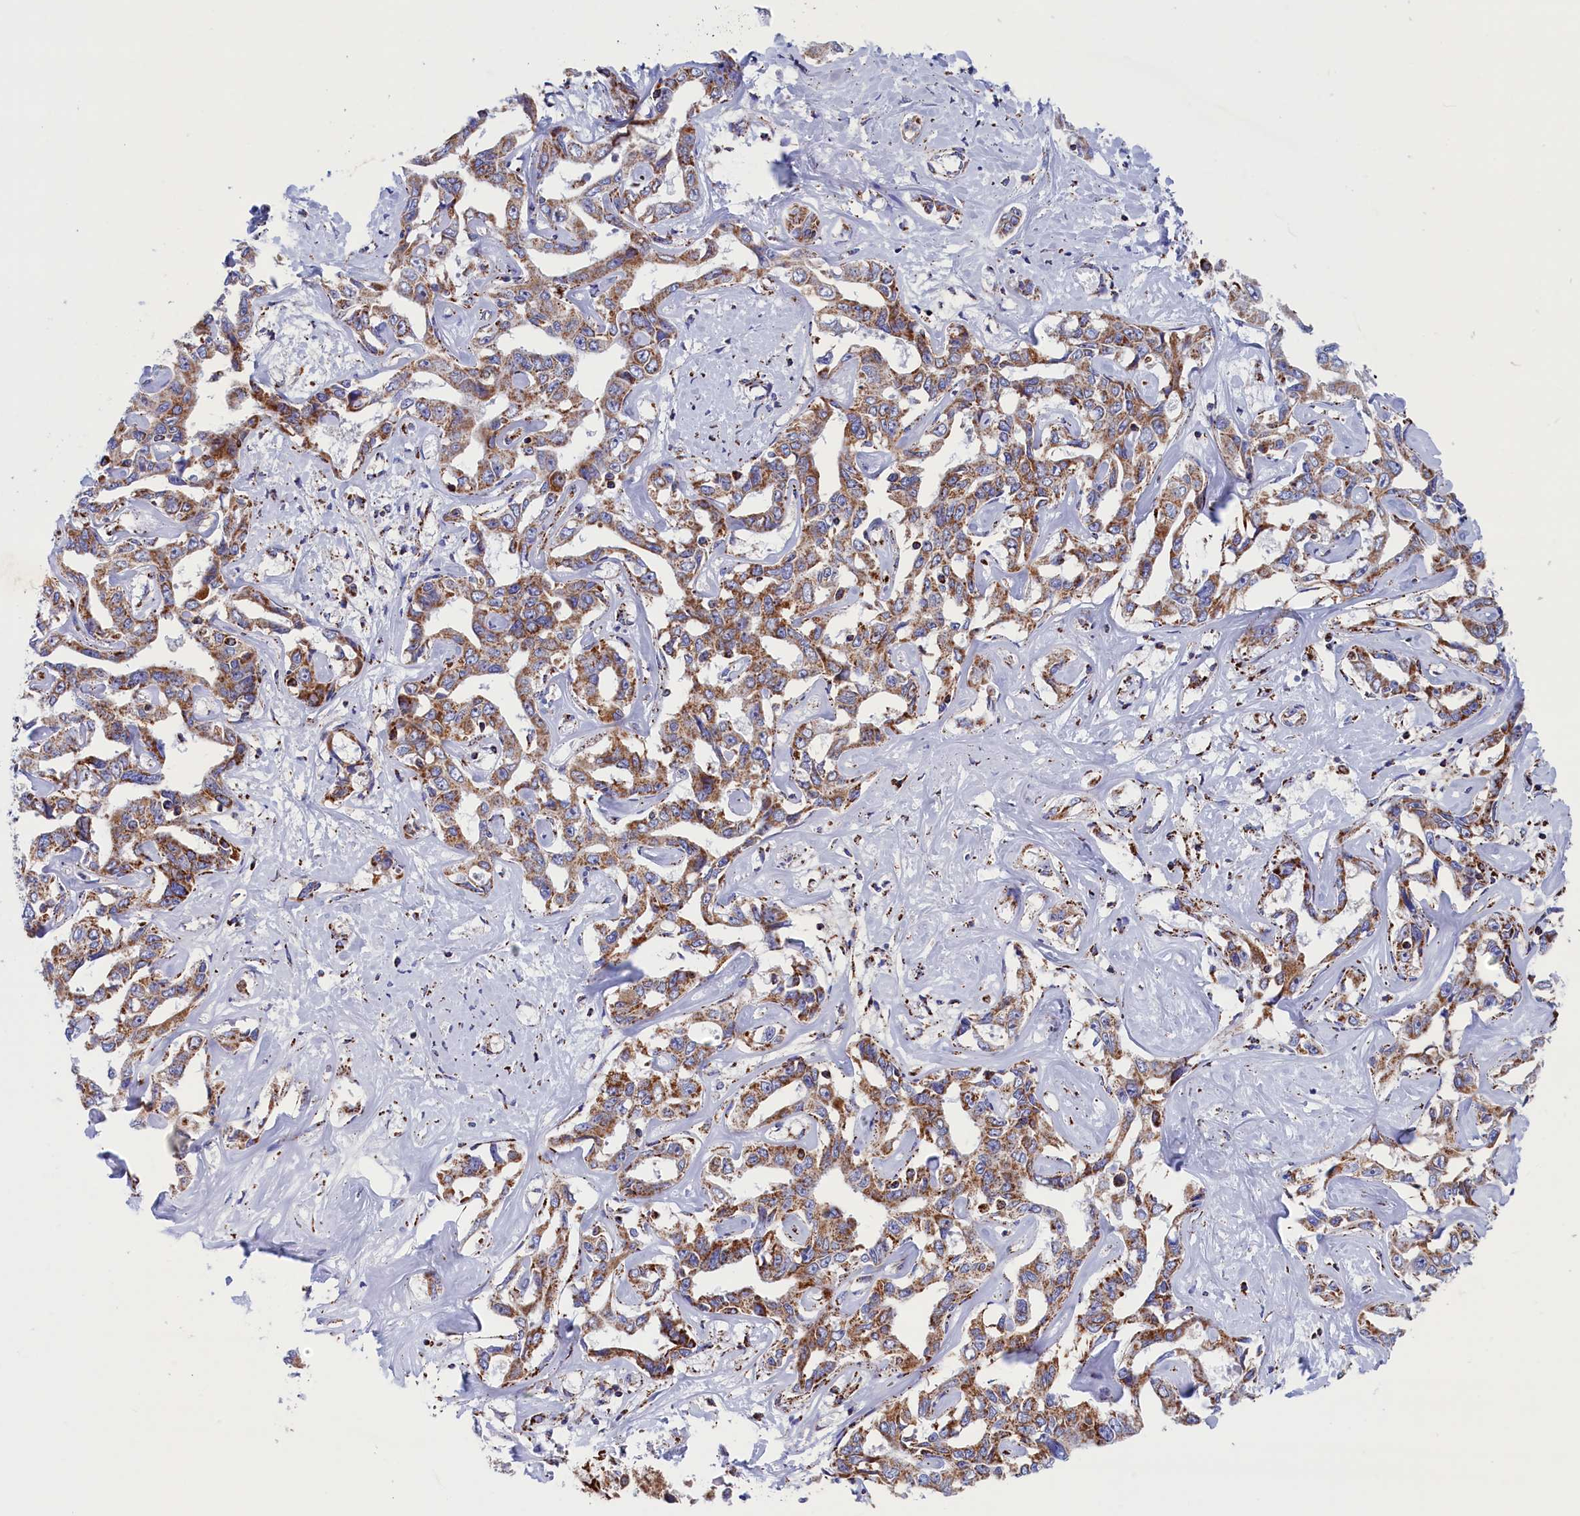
{"staining": {"intensity": "strong", "quantity": "25%-75%", "location": "cytoplasmic/membranous"}, "tissue": "liver cancer", "cell_type": "Tumor cells", "image_type": "cancer", "snomed": [{"axis": "morphology", "description": "Cholangiocarcinoma"}, {"axis": "topography", "description": "Liver"}], "caption": "This photomicrograph reveals immunohistochemistry (IHC) staining of cholangiocarcinoma (liver), with high strong cytoplasmic/membranous positivity in about 25%-75% of tumor cells.", "gene": "WDR83", "patient": {"sex": "male", "age": 59}}